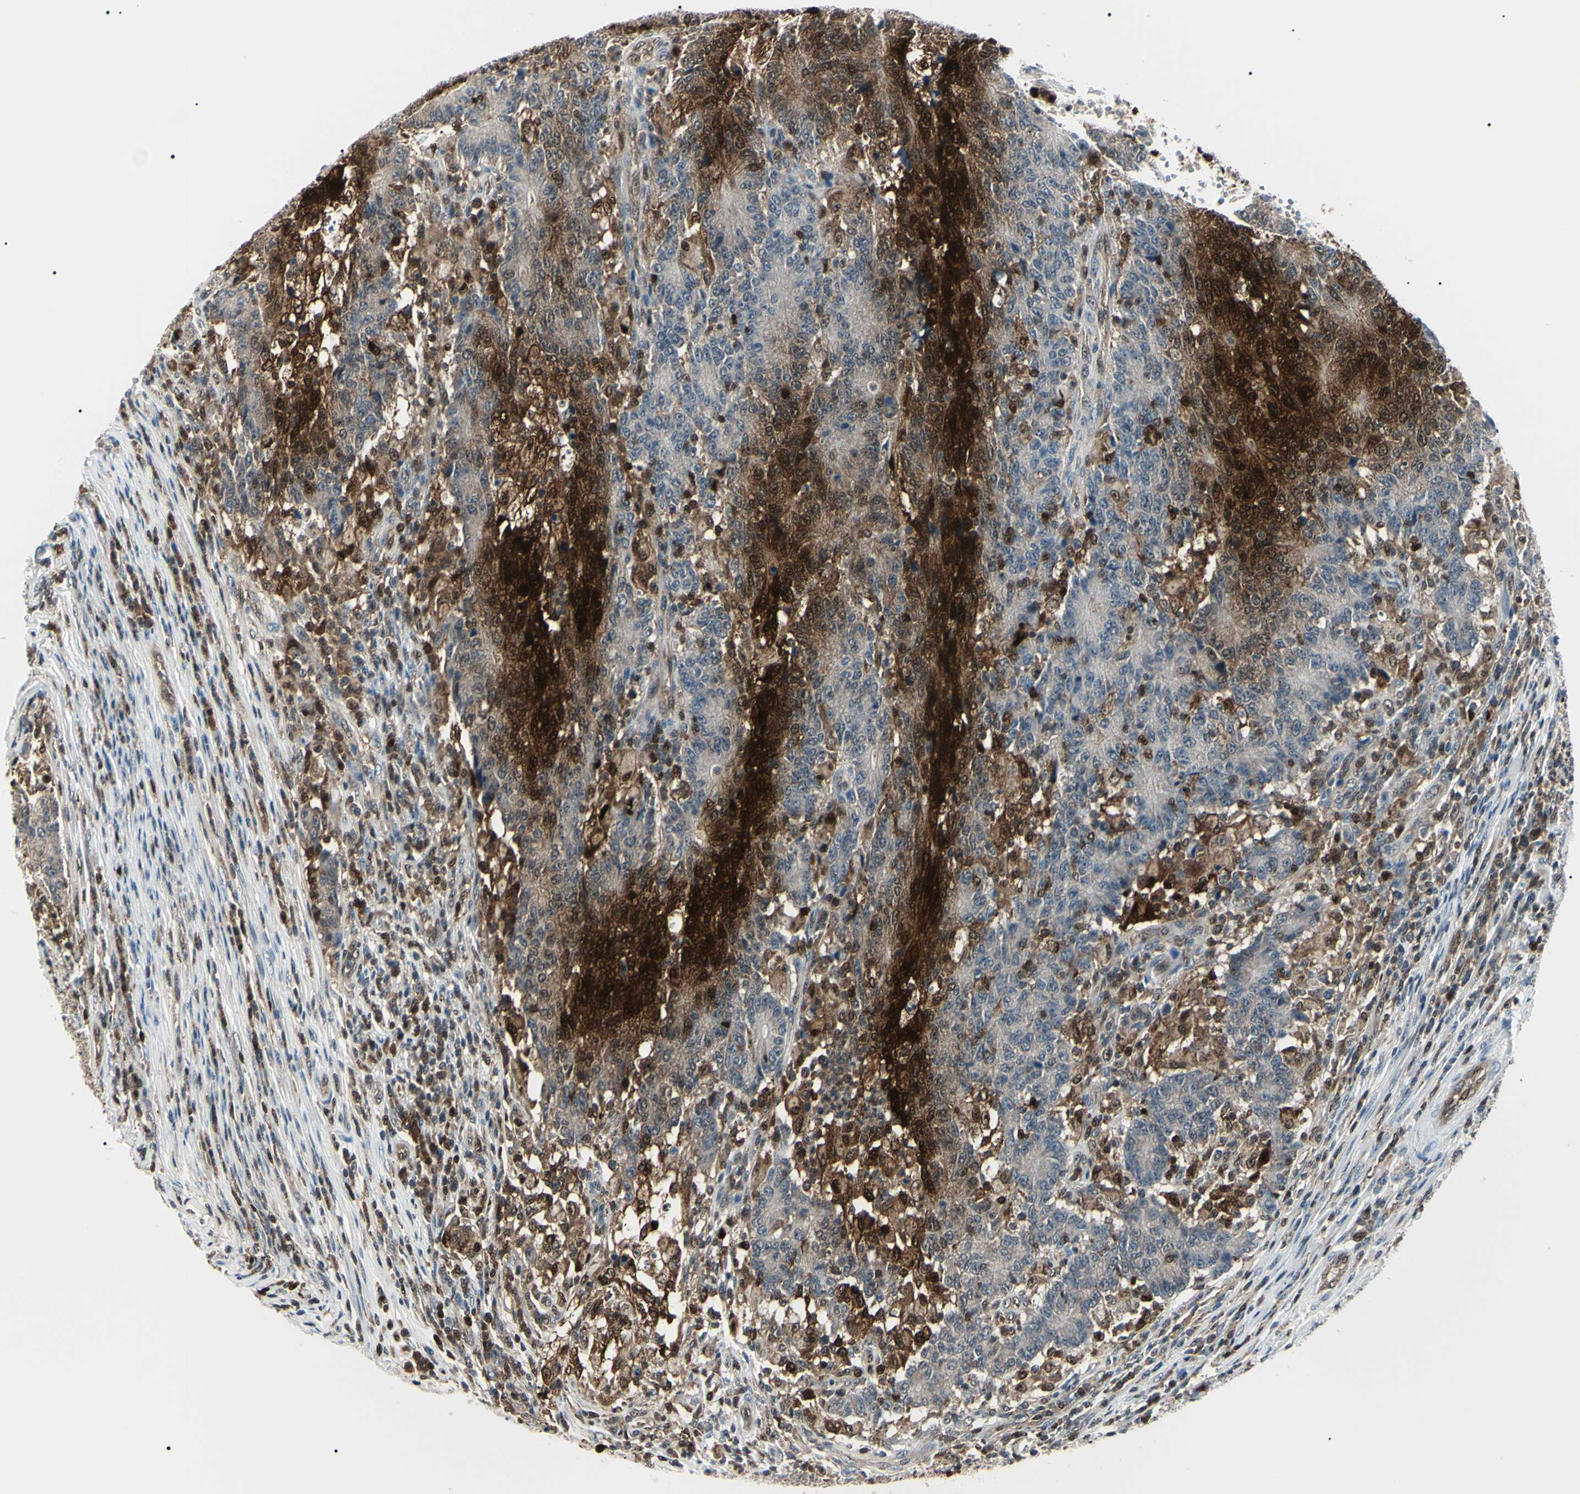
{"staining": {"intensity": "strong", "quantity": "<25%", "location": "cytoplasmic/membranous,nuclear"}, "tissue": "colorectal cancer", "cell_type": "Tumor cells", "image_type": "cancer", "snomed": [{"axis": "morphology", "description": "Normal tissue, NOS"}, {"axis": "morphology", "description": "Adenocarcinoma, NOS"}, {"axis": "topography", "description": "Colon"}], "caption": "Approximately <25% of tumor cells in human colorectal cancer display strong cytoplasmic/membranous and nuclear protein expression as visualized by brown immunohistochemical staining.", "gene": "PGK1", "patient": {"sex": "female", "age": 75}}